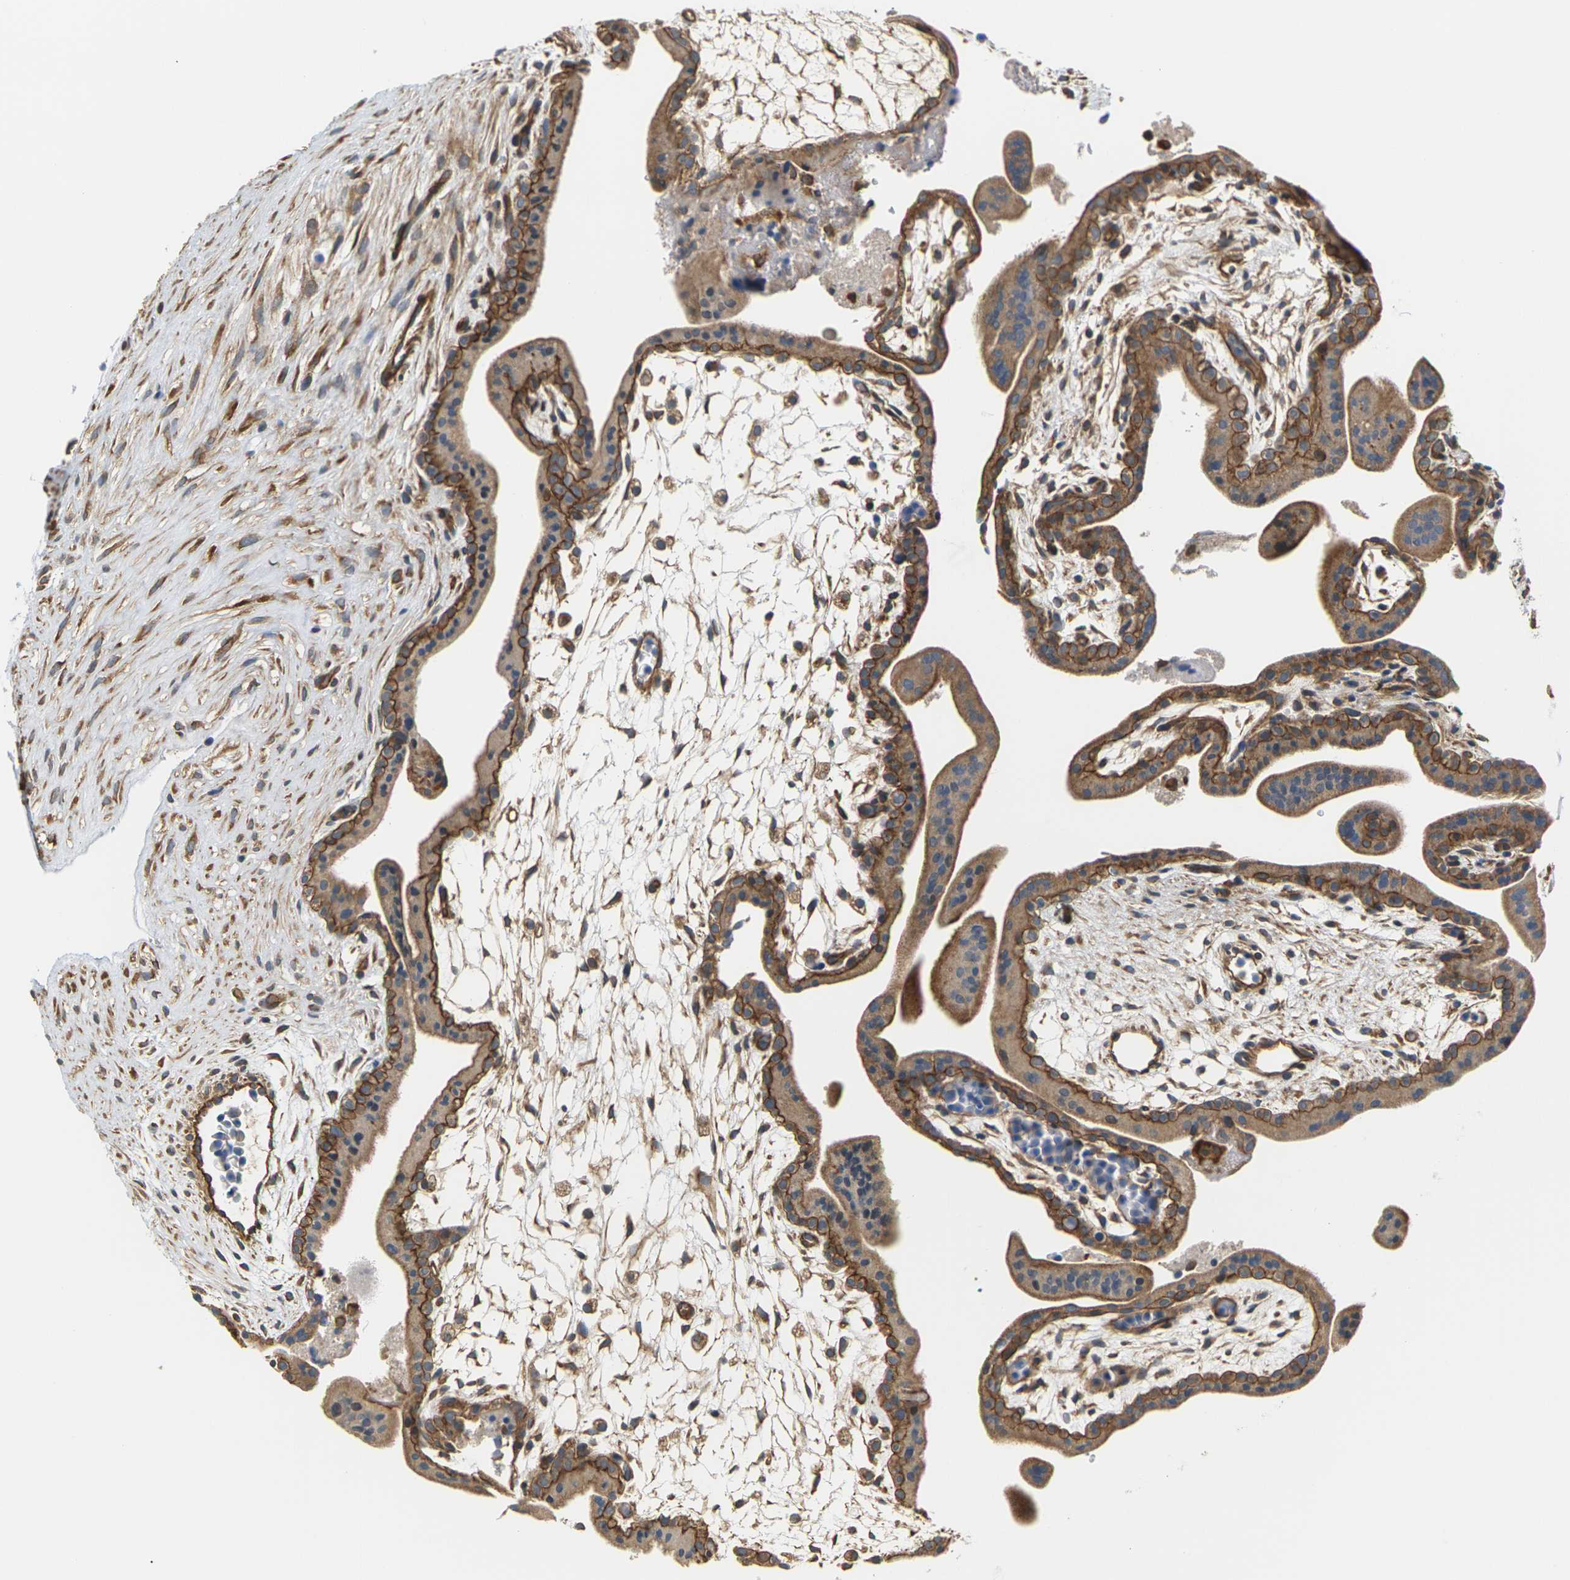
{"staining": {"intensity": "moderate", "quantity": ">75%", "location": "cytoplasmic/membranous"}, "tissue": "placenta", "cell_type": "Trophoblastic cells", "image_type": "normal", "snomed": [{"axis": "morphology", "description": "Normal tissue, NOS"}, {"axis": "topography", "description": "Placenta"}], "caption": "The immunohistochemical stain labels moderate cytoplasmic/membranous expression in trophoblastic cells of unremarkable placenta. The protein is stained brown, and the nuclei are stained in blue (DAB IHC with brightfield microscopy, high magnification).", "gene": "PCDHB4", "patient": {"sex": "female", "age": 35}}